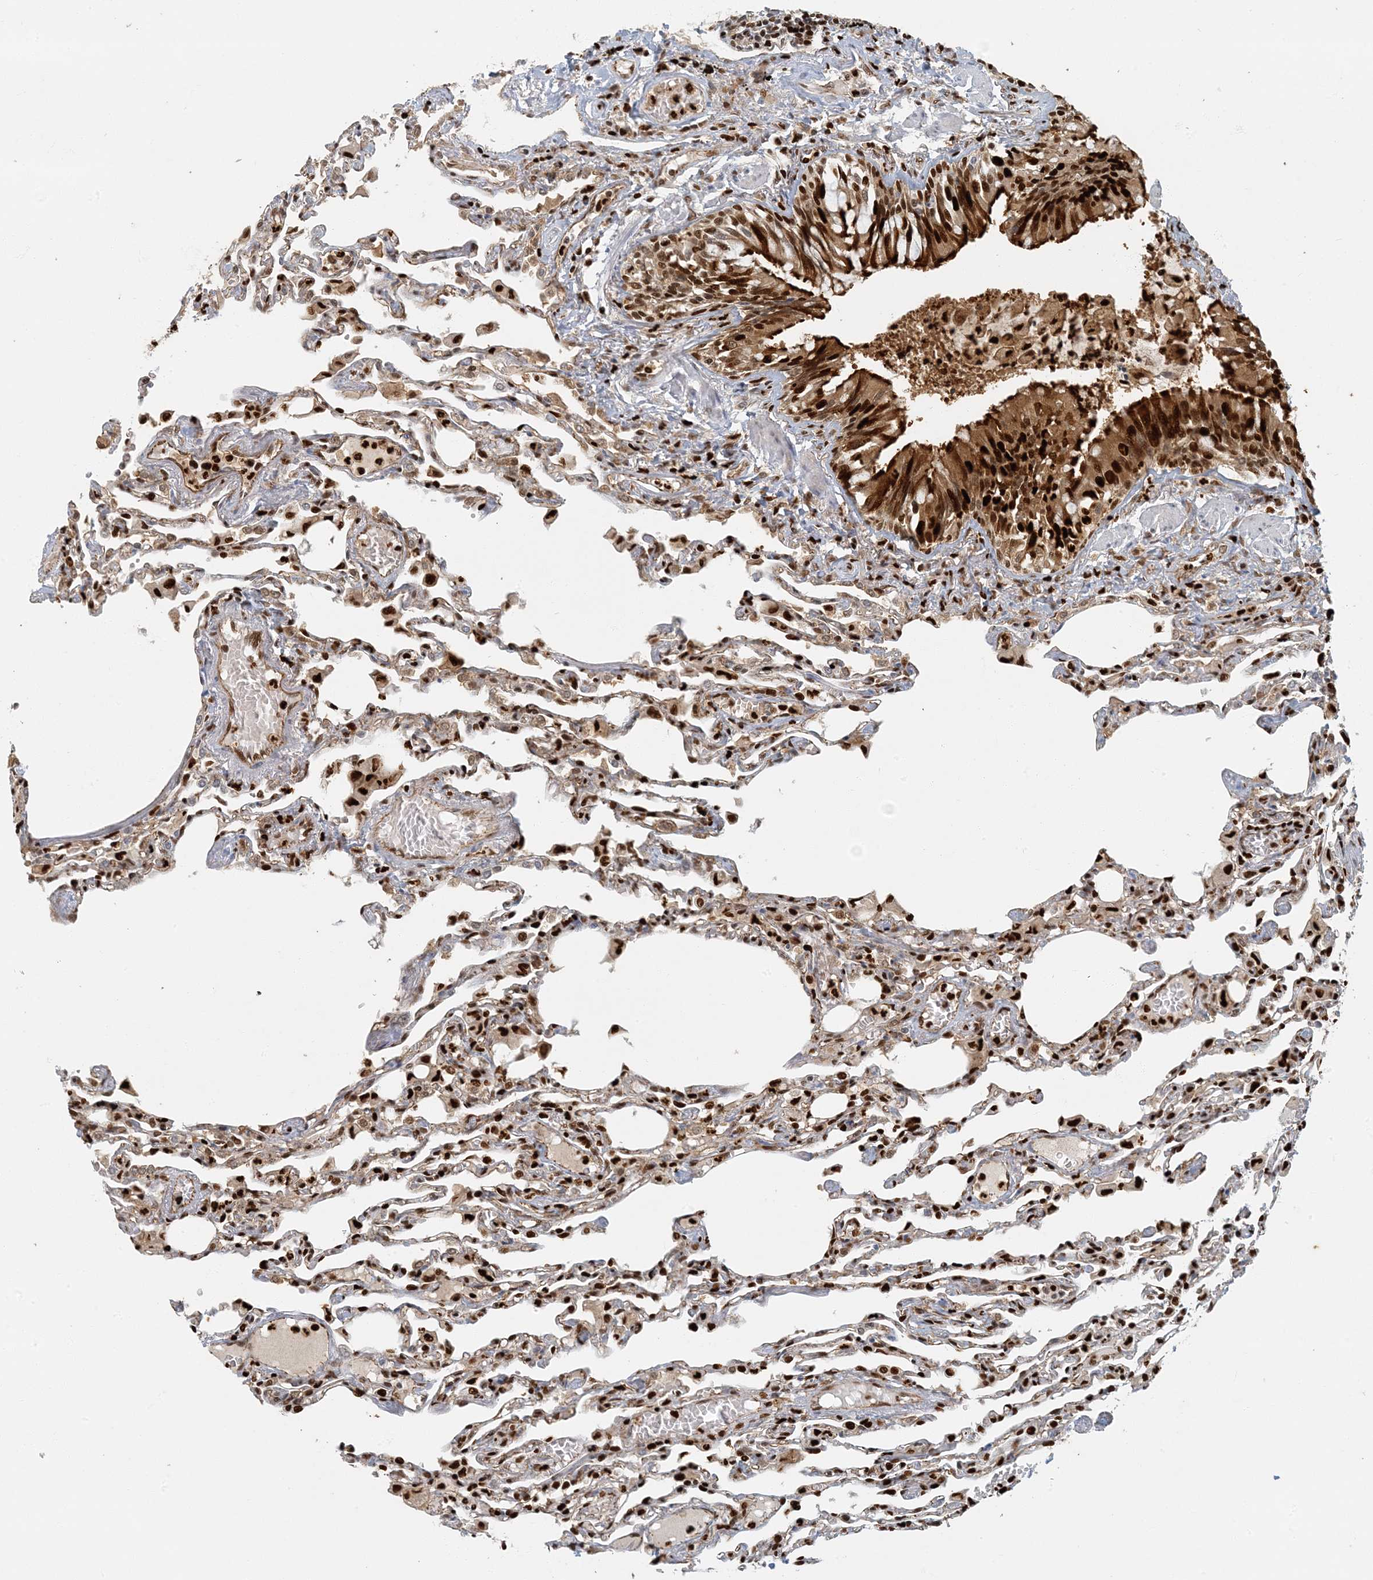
{"staining": {"intensity": "strong", "quantity": "25%-75%", "location": "nuclear"}, "tissue": "lung", "cell_type": "Alveolar cells", "image_type": "normal", "snomed": [{"axis": "morphology", "description": "Normal tissue, NOS"}, {"axis": "topography", "description": "Bronchus"}, {"axis": "topography", "description": "Lung"}], "caption": "Alveolar cells reveal high levels of strong nuclear expression in about 25%-75% of cells in benign lung. The staining was performed using DAB, with brown indicating positive protein expression. Nuclei are stained blue with hematoxylin.", "gene": "AK9", "patient": {"sex": "female", "age": 49}}